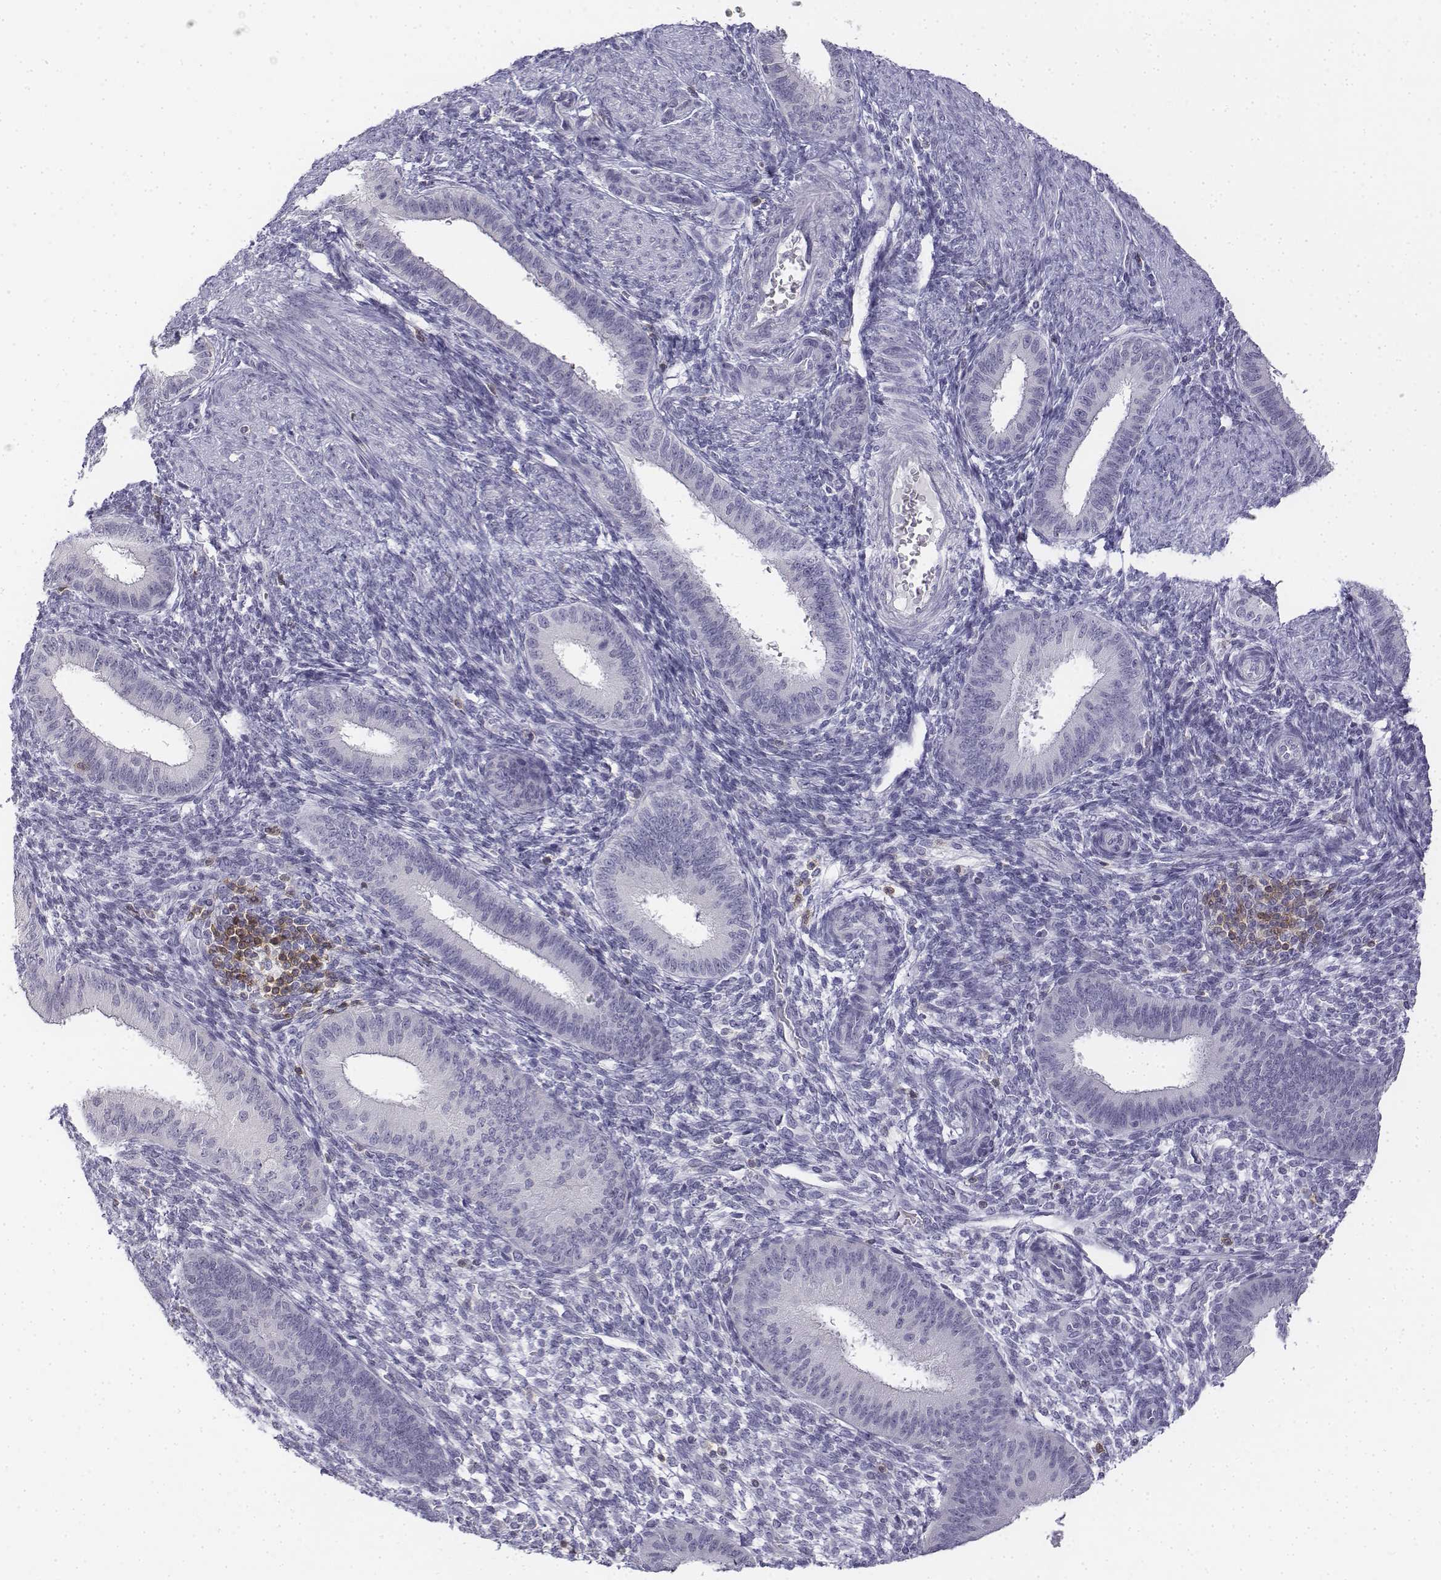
{"staining": {"intensity": "negative", "quantity": "none", "location": "none"}, "tissue": "endometrium", "cell_type": "Cells in endometrial stroma", "image_type": "normal", "snomed": [{"axis": "morphology", "description": "Normal tissue, NOS"}, {"axis": "topography", "description": "Endometrium"}], "caption": "Cells in endometrial stroma show no significant protein expression in benign endometrium. Nuclei are stained in blue.", "gene": "CD3E", "patient": {"sex": "female", "age": 39}}